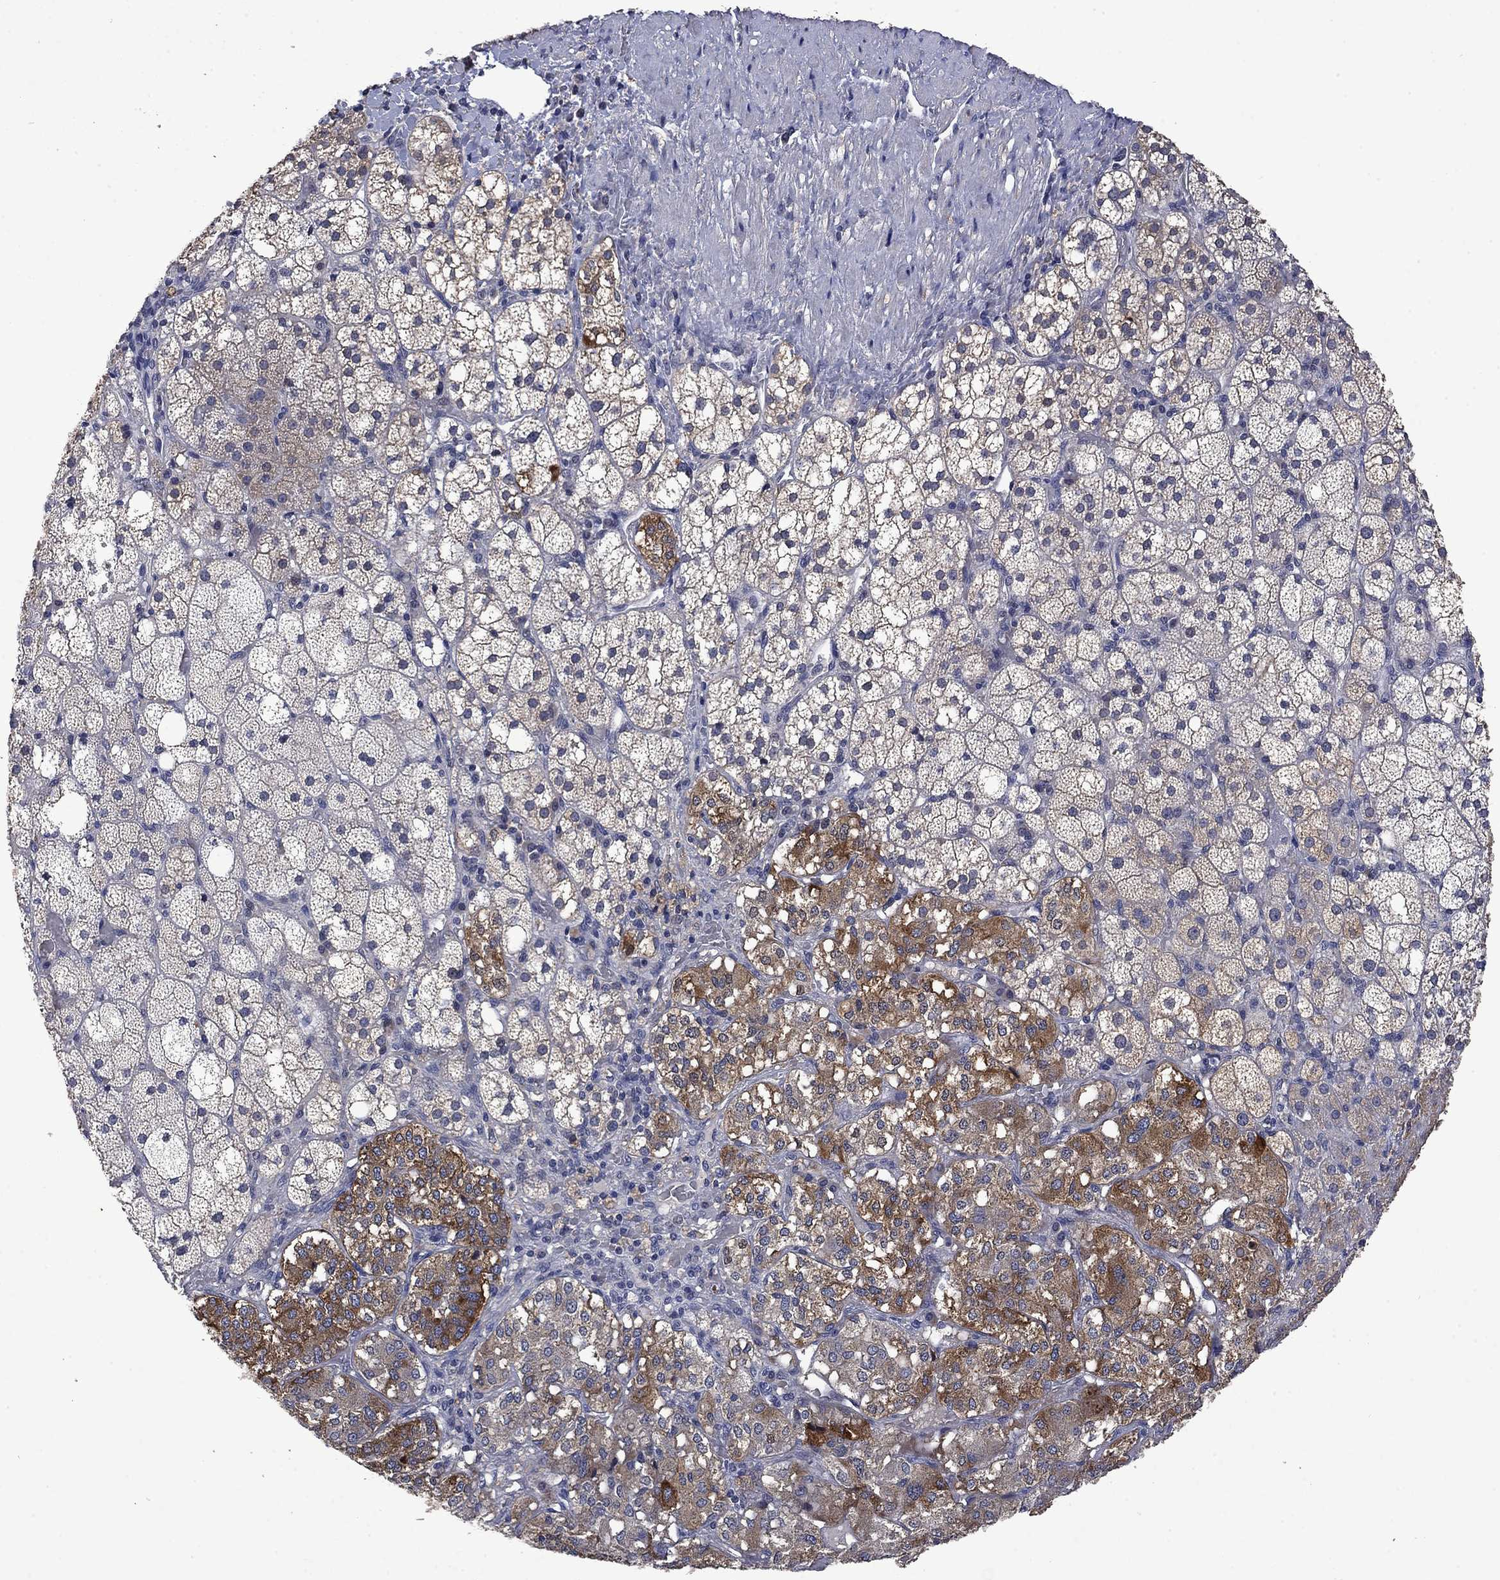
{"staining": {"intensity": "strong", "quantity": "<25%", "location": "cytoplasmic/membranous"}, "tissue": "adrenal gland", "cell_type": "Glandular cells", "image_type": "normal", "snomed": [{"axis": "morphology", "description": "Normal tissue, NOS"}, {"axis": "topography", "description": "Adrenal gland"}], "caption": "Protein staining demonstrates strong cytoplasmic/membranous expression in approximately <25% of glandular cells in benign adrenal gland.", "gene": "PHKA1", "patient": {"sex": "male", "age": 53}}